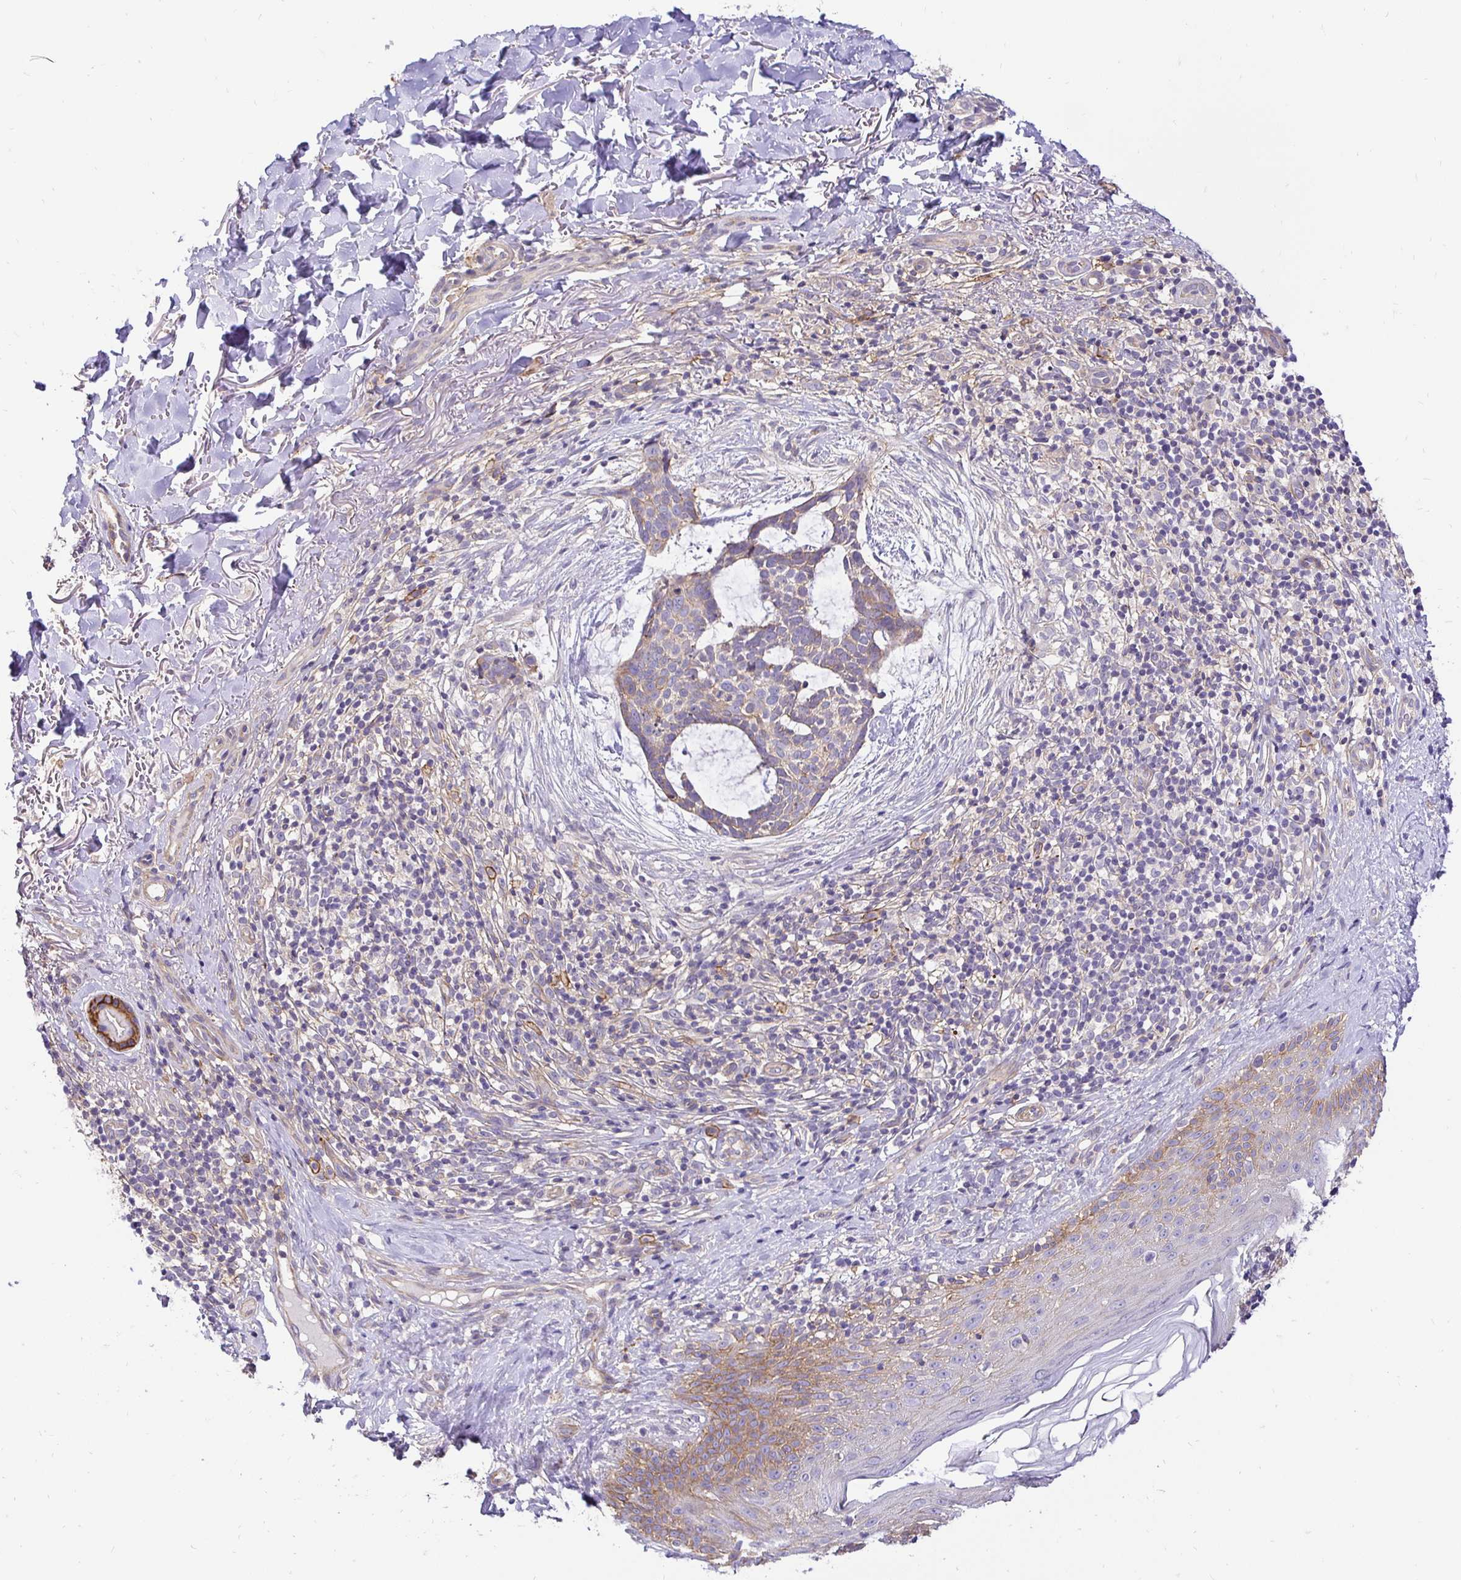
{"staining": {"intensity": "weak", "quantity": "<25%", "location": "cytoplasmic/membranous"}, "tissue": "skin cancer", "cell_type": "Tumor cells", "image_type": "cancer", "snomed": [{"axis": "morphology", "description": "Basal cell carcinoma"}, {"axis": "topography", "description": "Skin"}], "caption": "The immunohistochemistry (IHC) photomicrograph has no significant staining in tumor cells of basal cell carcinoma (skin) tissue.", "gene": "SLC9A1", "patient": {"sex": "male", "age": 64}}